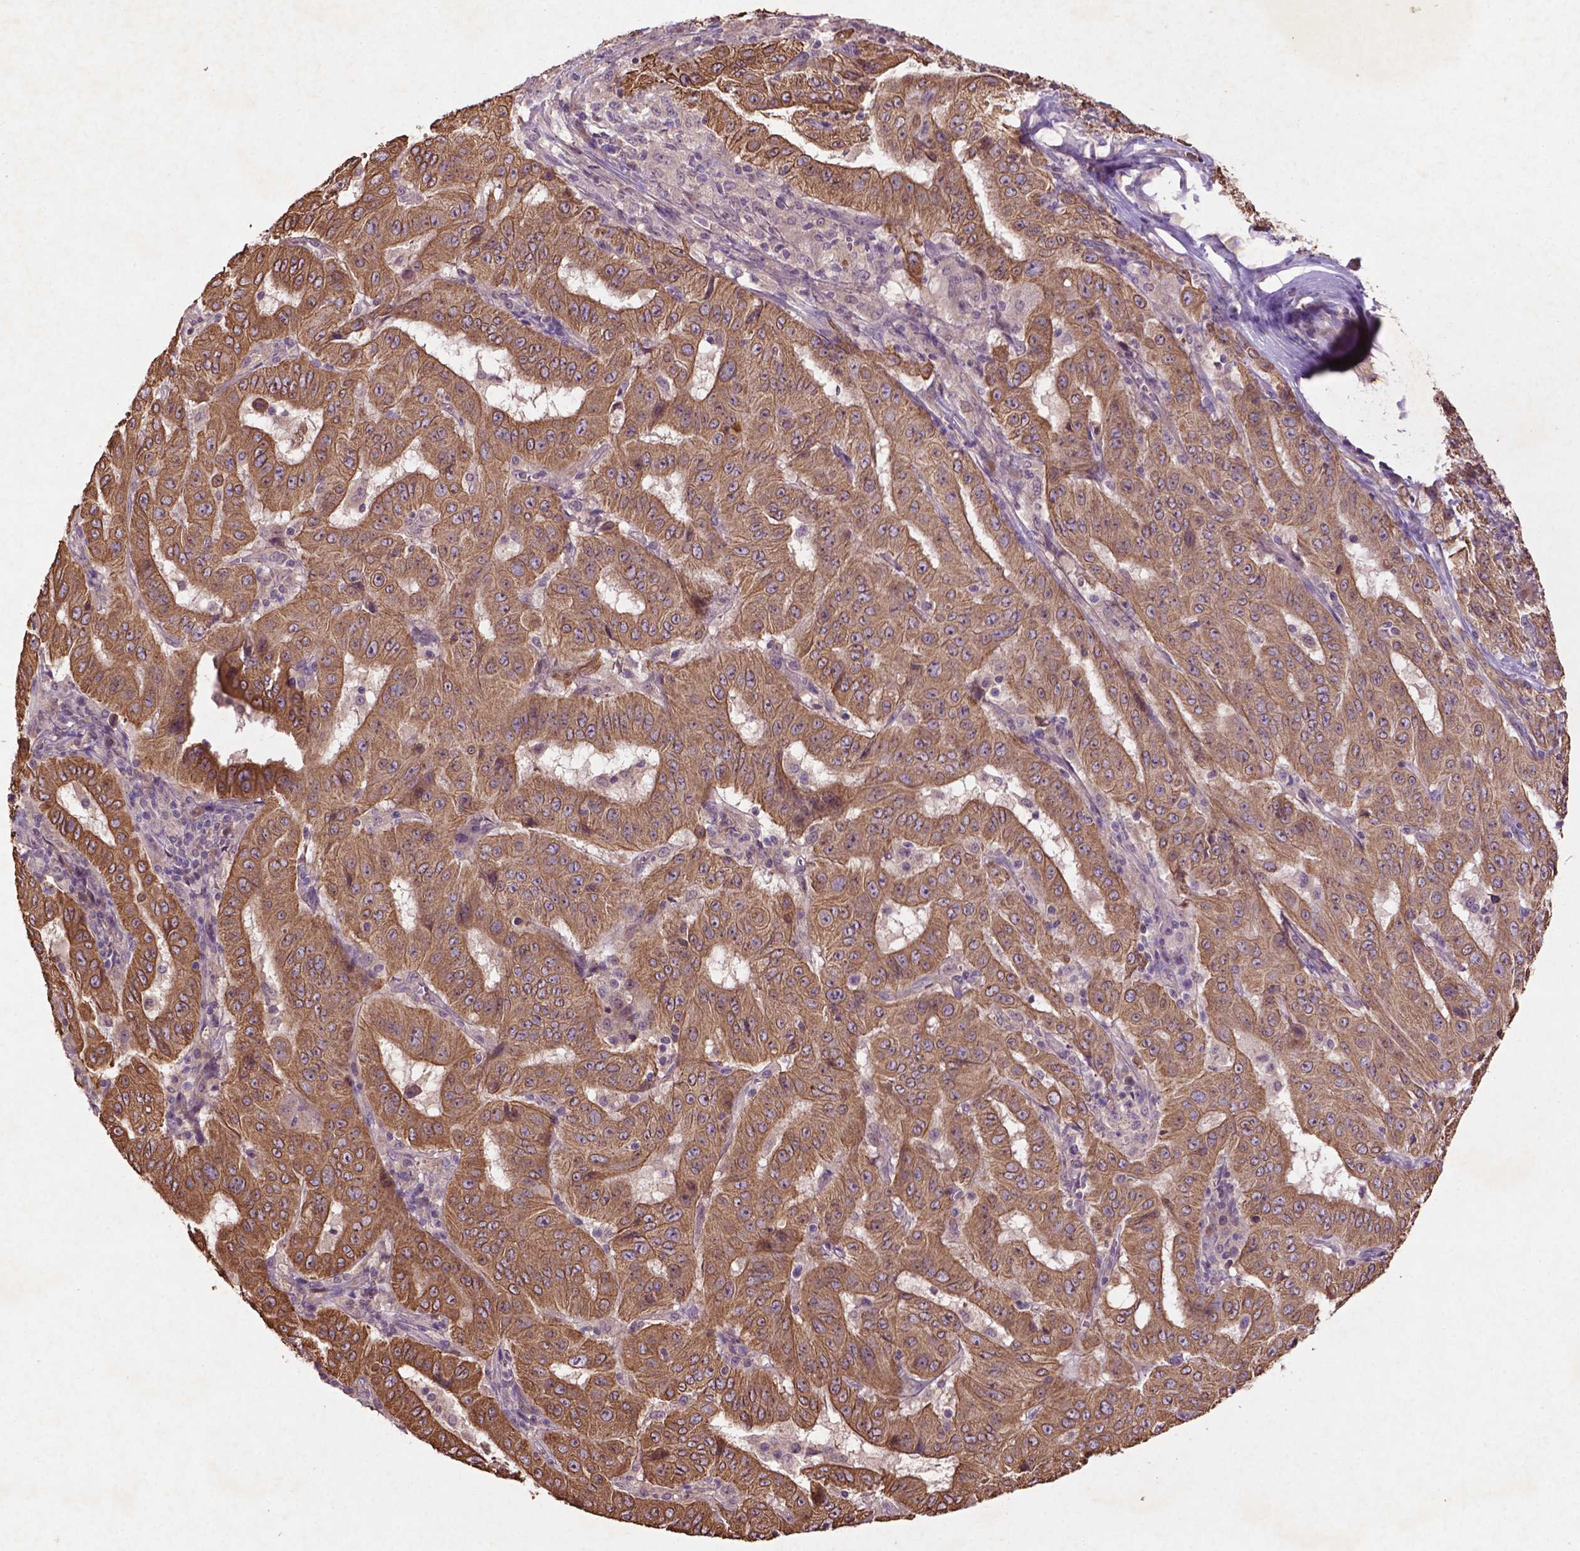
{"staining": {"intensity": "moderate", "quantity": ">75%", "location": "cytoplasmic/membranous"}, "tissue": "pancreatic cancer", "cell_type": "Tumor cells", "image_type": "cancer", "snomed": [{"axis": "morphology", "description": "Adenocarcinoma, NOS"}, {"axis": "topography", "description": "Pancreas"}], "caption": "Immunohistochemistry (IHC) (DAB (3,3'-diaminobenzidine)) staining of human pancreatic cancer (adenocarcinoma) exhibits moderate cytoplasmic/membranous protein expression in about >75% of tumor cells. Using DAB (3,3'-diaminobenzidine) (brown) and hematoxylin (blue) stains, captured at high magnification using brightfield microscopy.", "gene": "COQ2", "patient": {"sex": "male", "age": 63}}